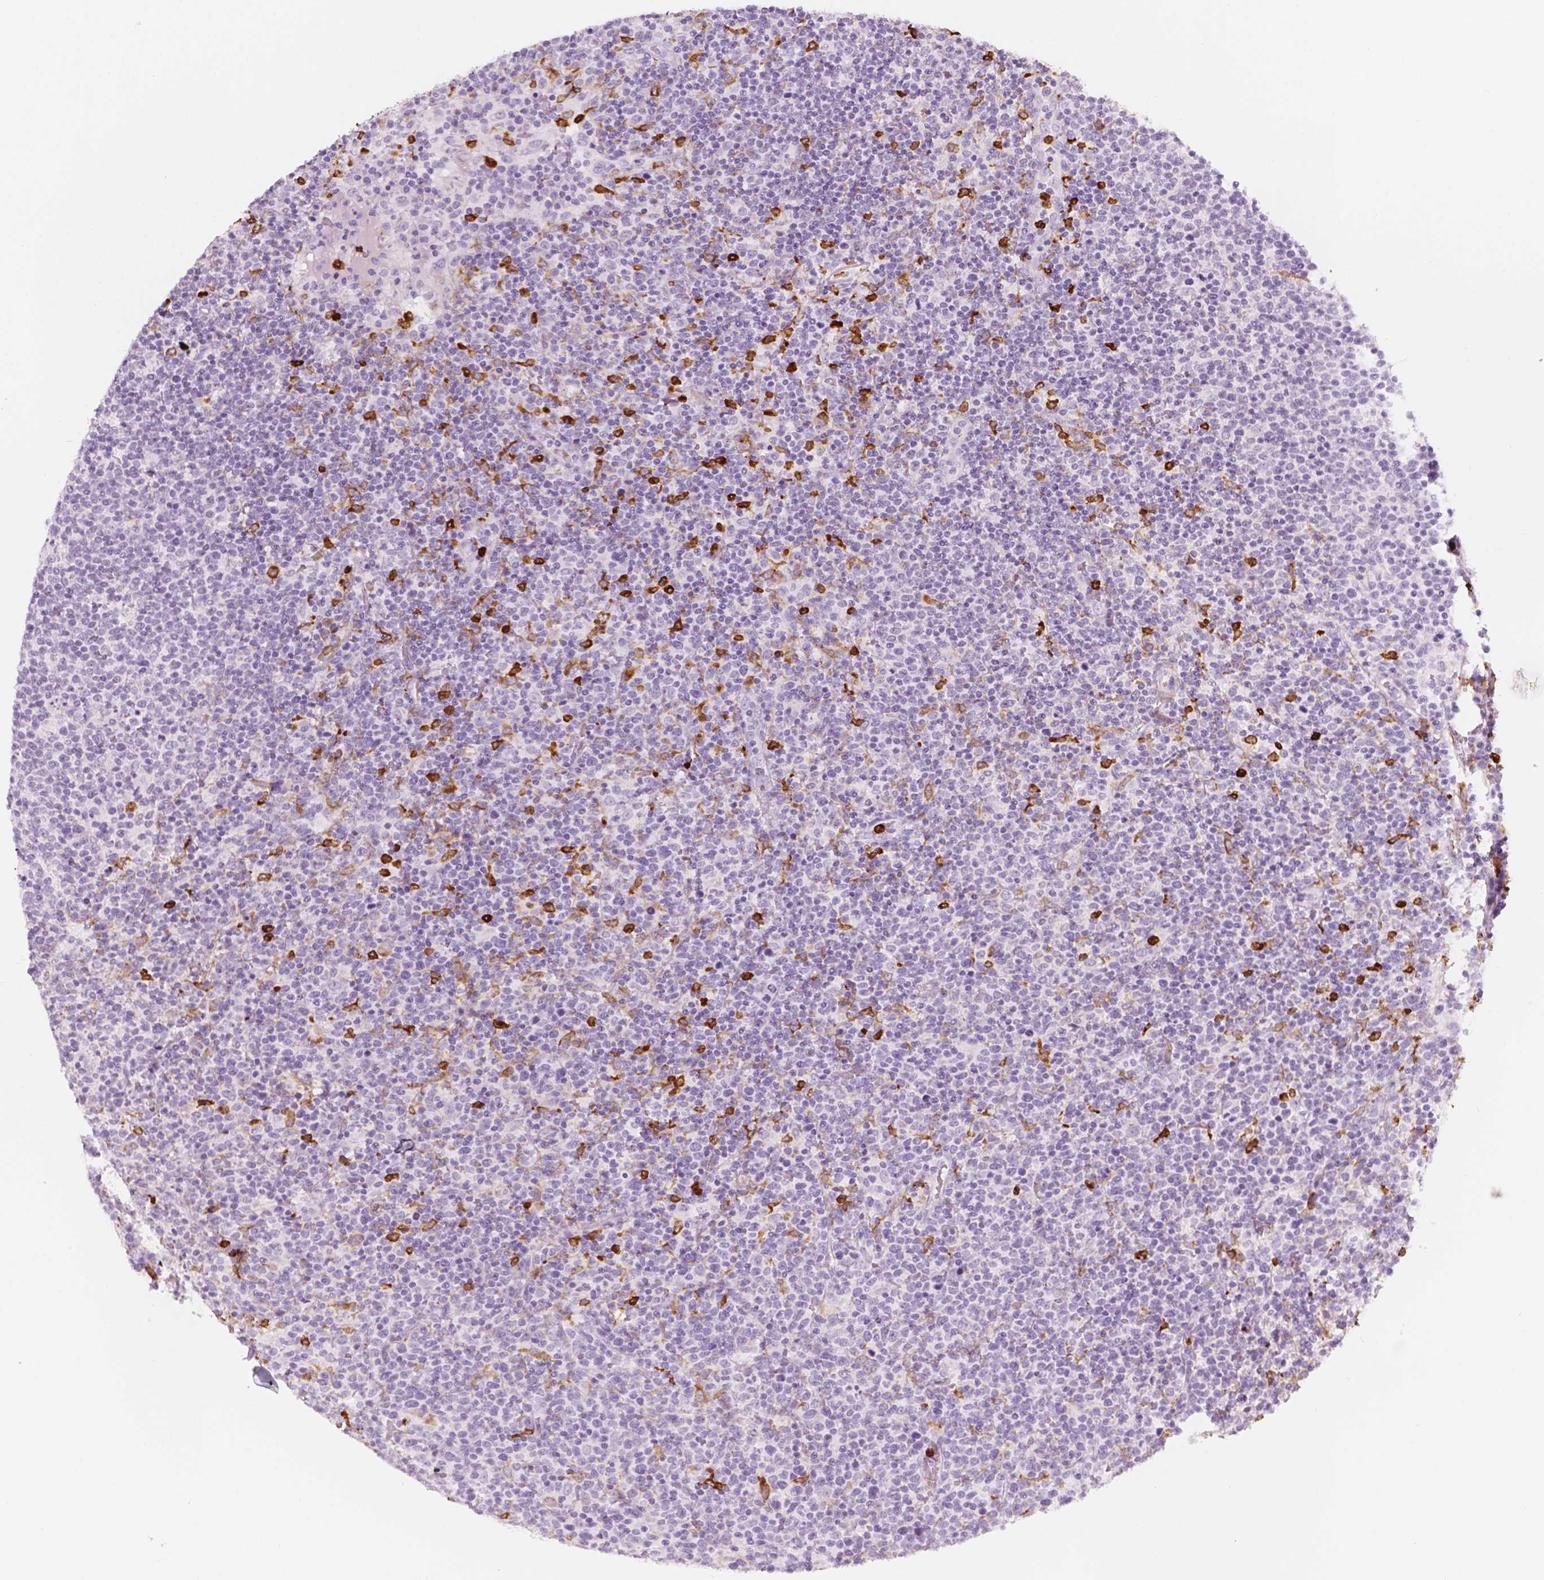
{"staining": {"intensity": "negative", "quantity": "none", "location": "none"}, "tissue": "lymphoma", "cell_type": "Tumor cells", "image_type": "cancer", "snomed": [{"axis": "morphology", "description": "Malignant lymphoma, non-Hodgkin's type, High grade"}, {"axis": "topography", "description": "Lymph node"}], "caption": "Immunohistochemistry (IHC) image of neoplastic tissue: malignant lymphoma, non-Hodgkin's type (high-grade) stained with DAB (3,3'-diaminobenzidine) demonstrates no significant protein staining in tumor cells. (DAB (3,3'-diaminobenzidine) immunohistochemistry (IHC), high magnification).", "gene": "CES1", "patient": {"sex": "male", "age": 61}}